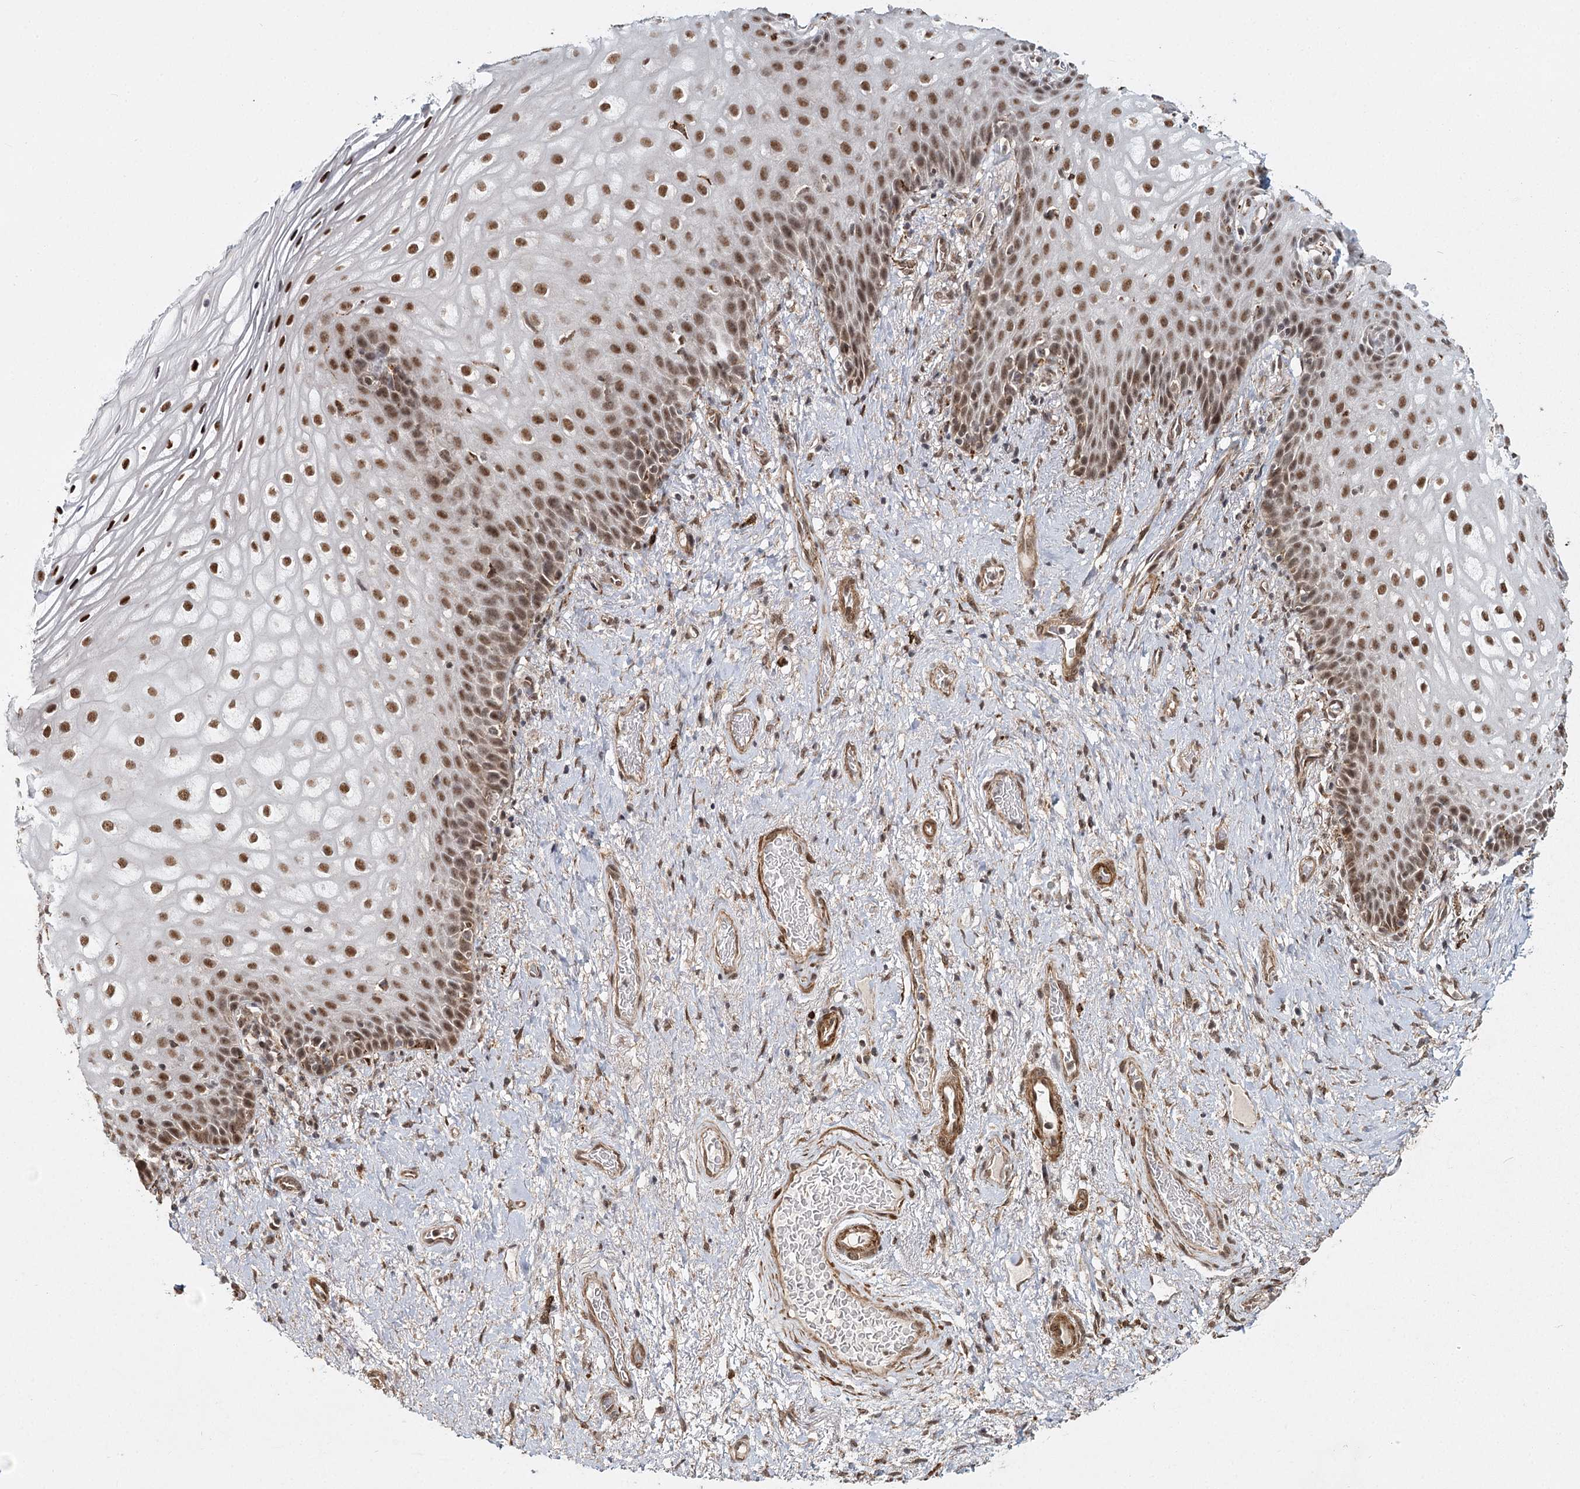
{"staining": {"intensity": "moderate", "quantity": ">75%", "location": "nuclear"}, "tissue": "vagina", "cell_type": "Squamous epithelial cells", "image_type": "normal", "snomed": [{"axis": "morphology", "description": "Normal tissue, NOS"}, {"axis": "topography", "description": "Vagina"}], "caption": "A brown stain labels moderate nuclear positivity of a protein in squamous epithelial cells of benign vagina.", "gene": "ZCCHC24", "patient": {"sex": "female", "age": 60}}